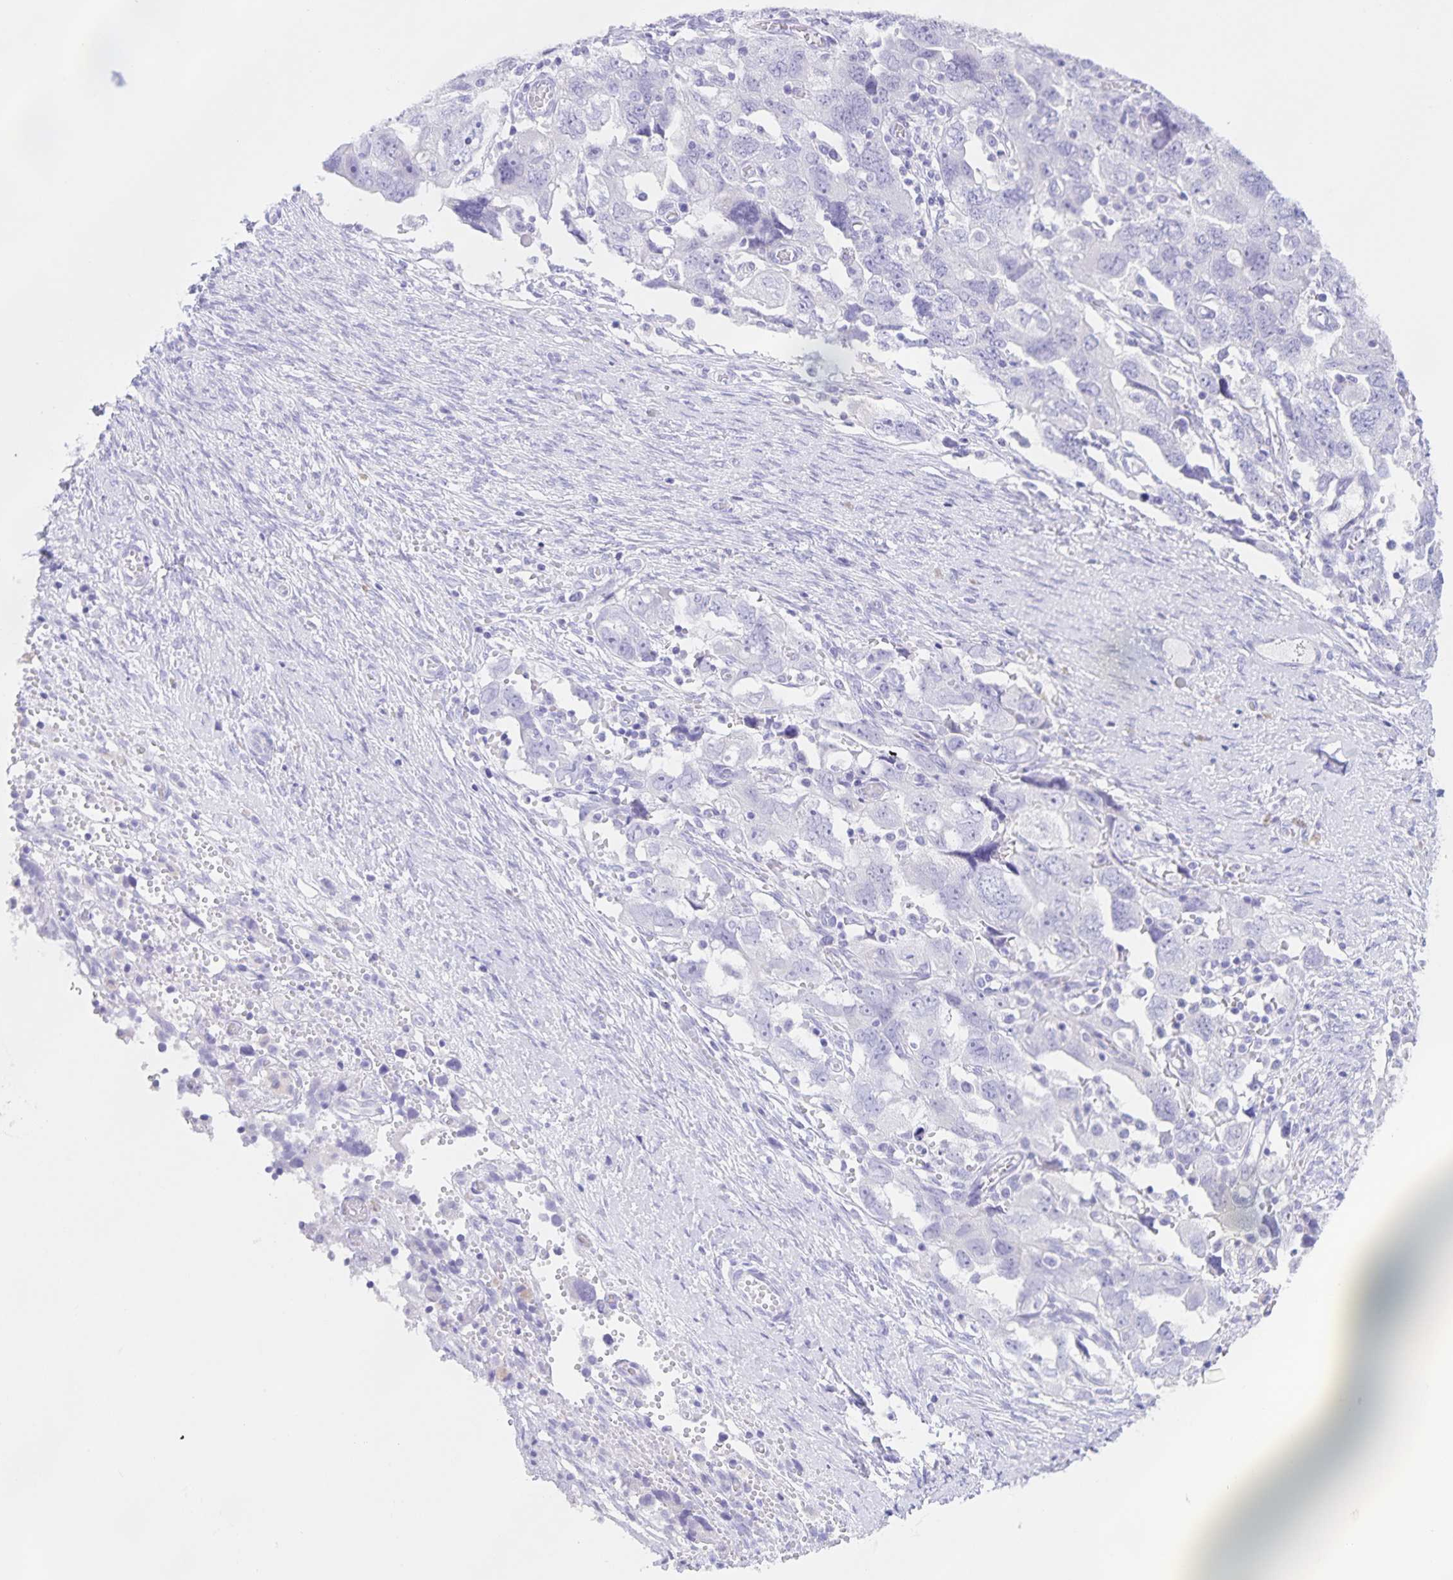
{"staining": {"intensity": "negative", "quantity": "none", "location": "none"}, "tissue": "ovarian cancer", "cell_type": "Tumor cells", "image_type": "cancer", "snomed": [{"axis": "morphology", "description": "Carcinoma, NOS"}, {"axis": "morphology", "description": "Cystadenocarcinoma, serous, NOS"}, {"axis": "topography", "description": "Ovary"}], "caption": "DAB immunohistochemical staining of human ovarian cancer exhibits no significant expression in tumor cells.", "gene": "TGIF2LX", "patient": {"sex": "female", "age": 69}}